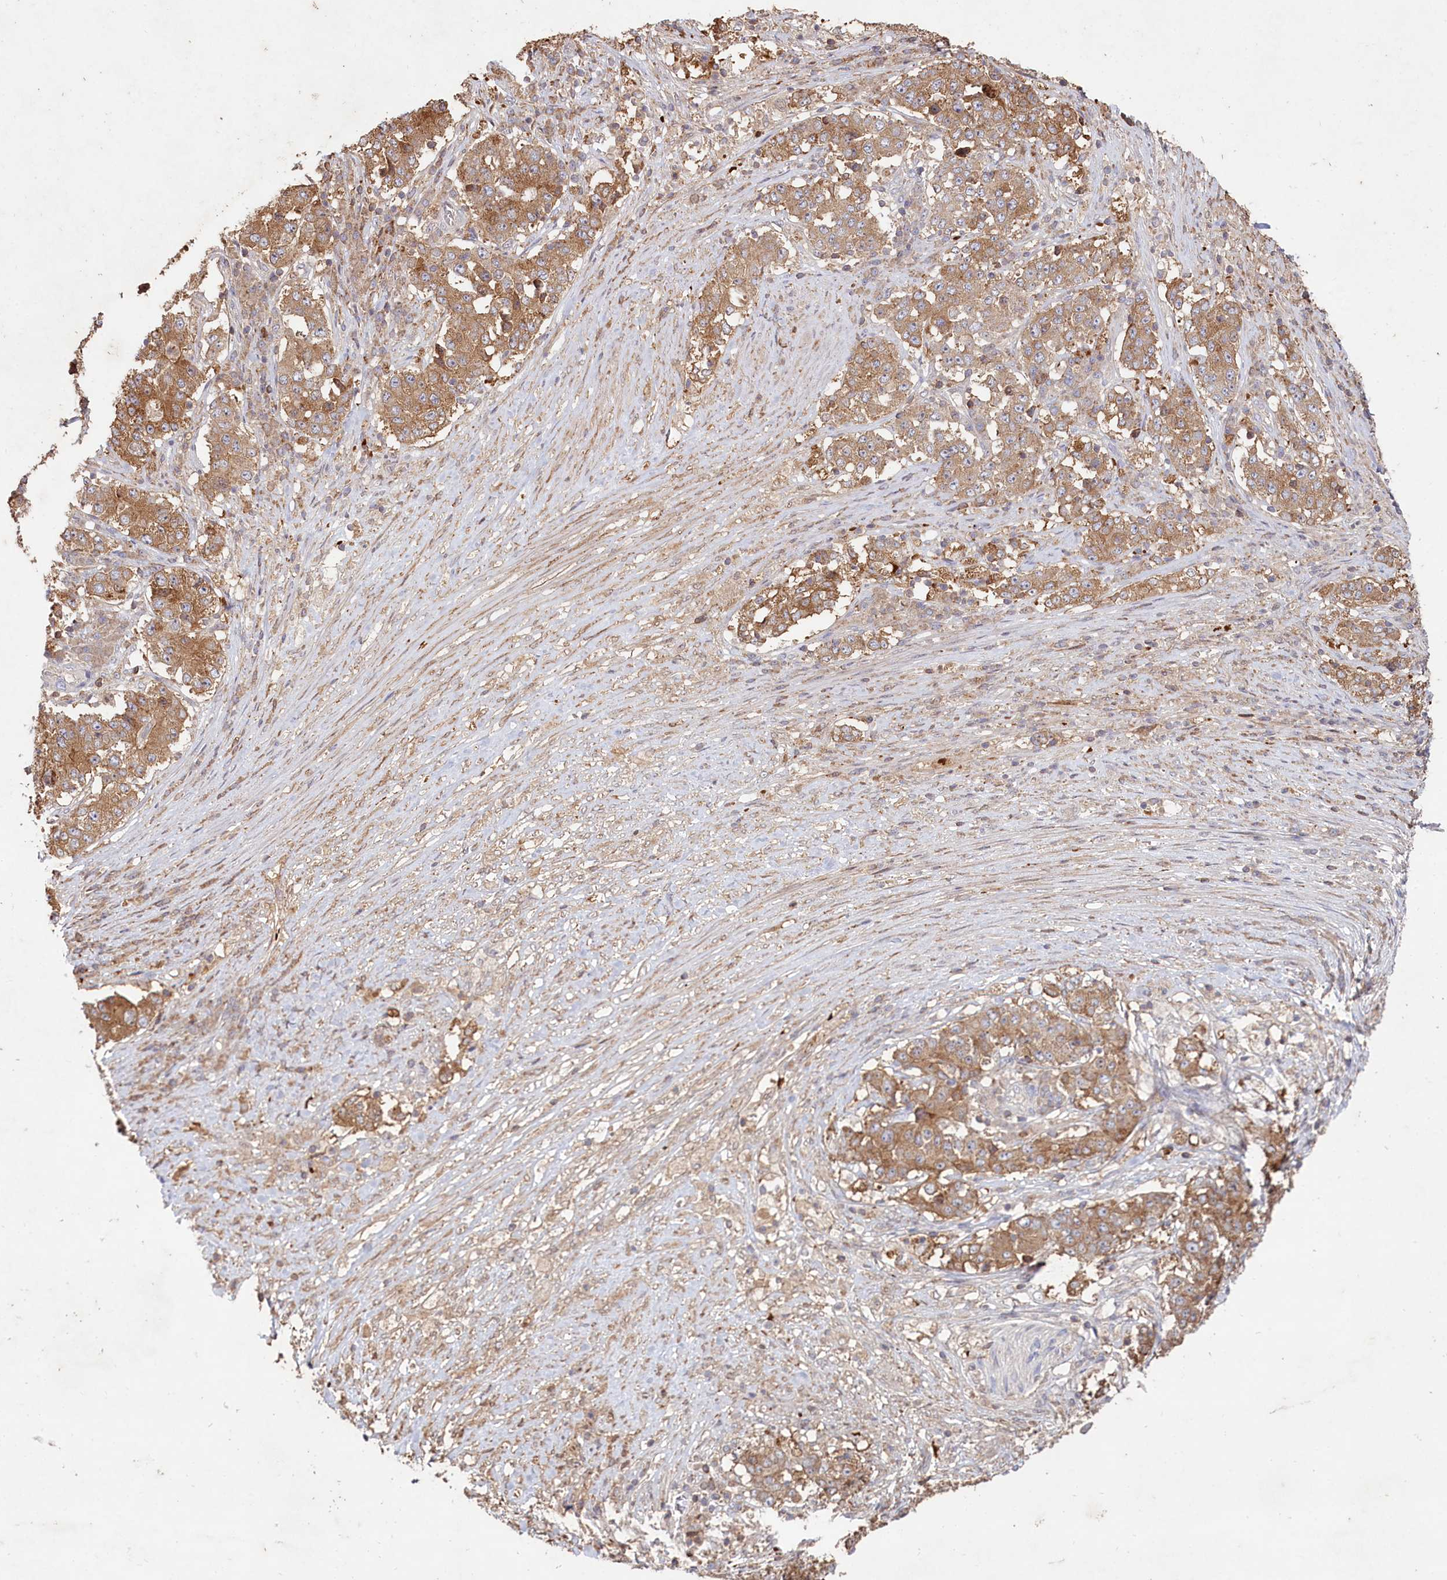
{"staining": {"intensity": "moderate", "quantity": ">75%", "location": "cytoplasmic/membranous"}, "tissue": "stomach cancer", "cell_type": "Tumor cells", "image_type": "cancer", "snomed": [{"axis": "morphology", "description": "Adenocarcinoma, NOS"}, {"axis": "topography", "description": "Stomach"}], "caption": "Adenocarcinoma (stomach) stained for a protein (brown) displays moderate cytoplasmic/membranous positive positivity in about >75% of tumor cells.", "gene": "HAL", "patient": {"sex": "male", "age": 59}}